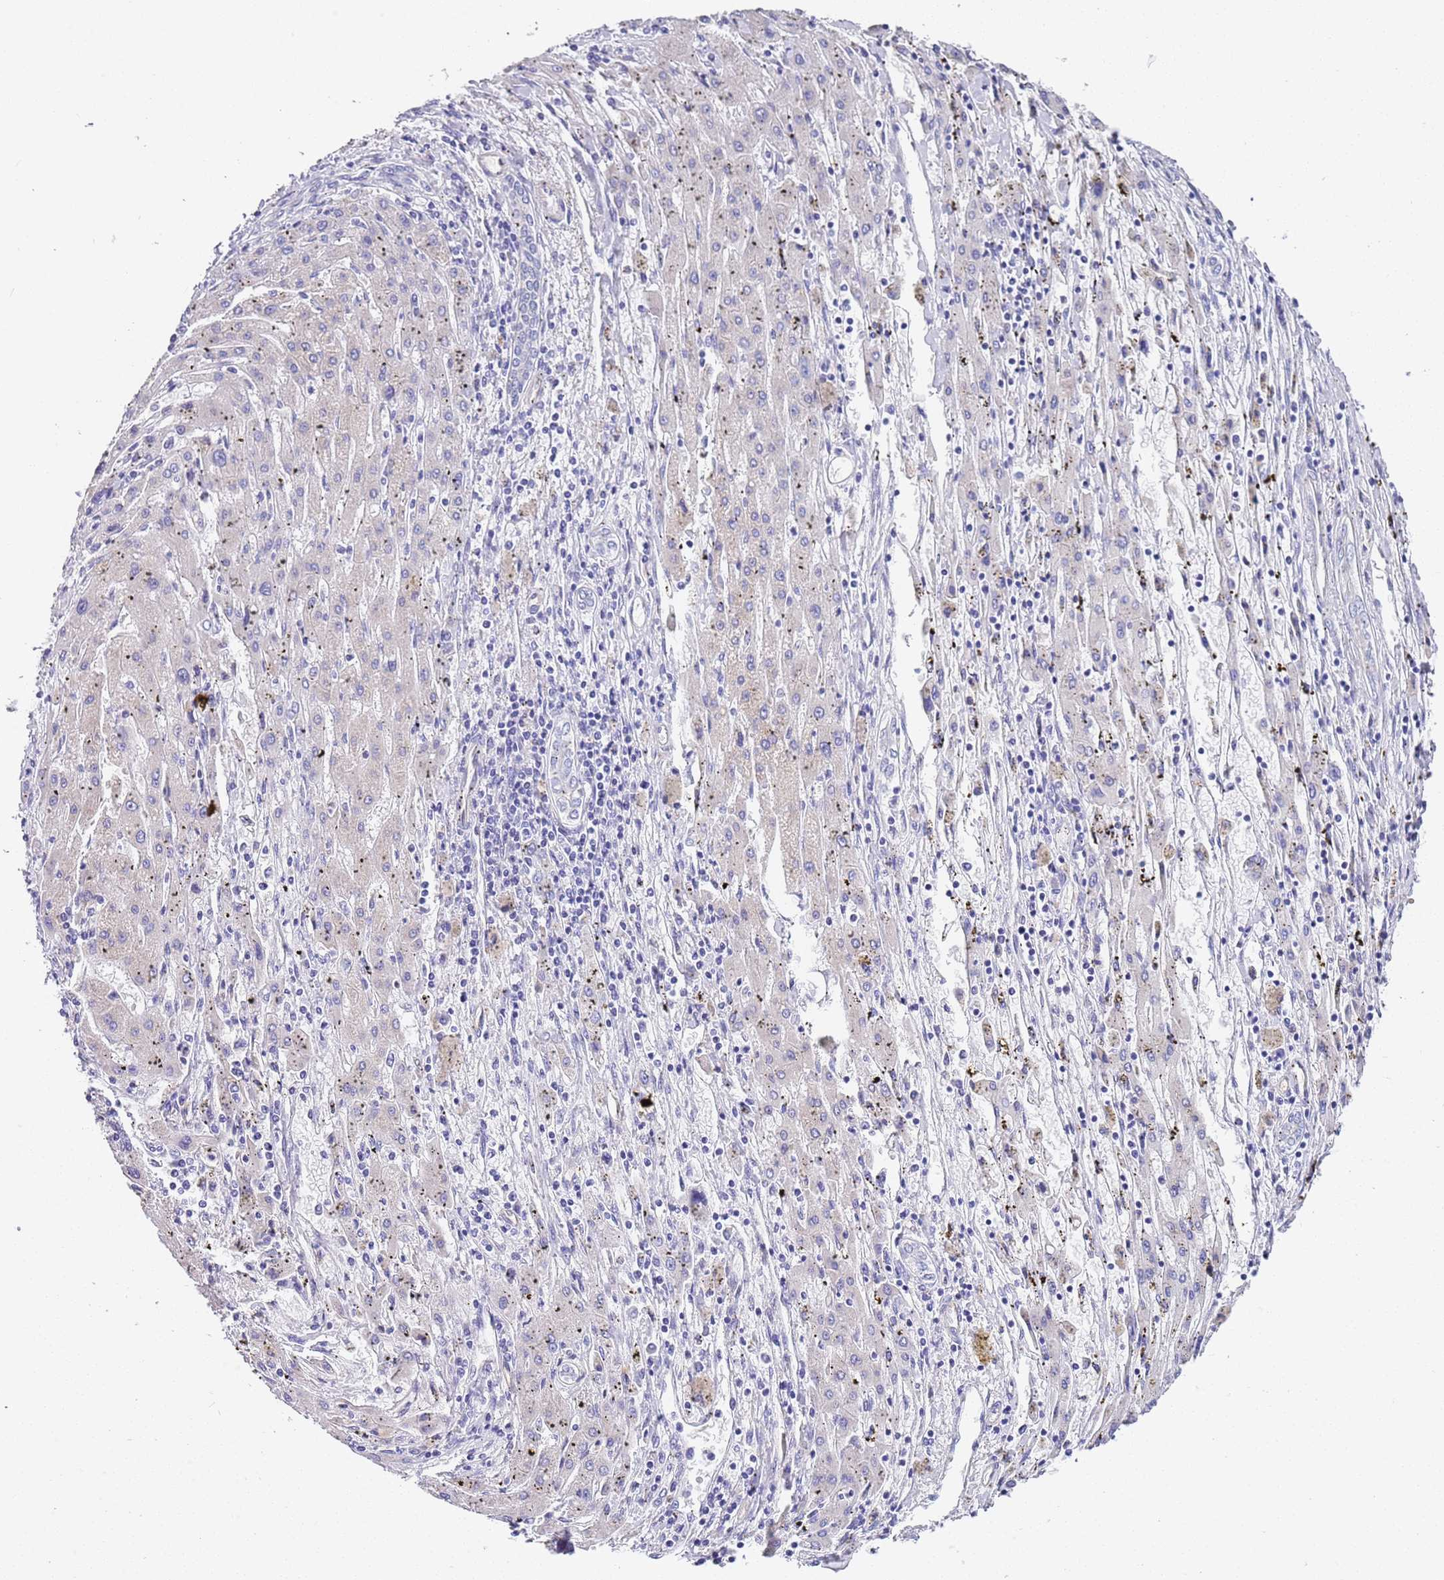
{"staining": {"intensity": "negative", "quantity": "none", "location": "none"}, "tissue": "liver cancer", "cell_type": "Tumor cells", "image_type": "cancer", "snomed": [{"axis": "morphology", "description": "Carcinoma, Hepatocellular, NOS"}, {"axis": "topography", "description": "Liver"}], "caption": "A high-resolution micrograph shows immunohistochemistry staining of liver cancer (hepatocellular carcinoma), which reveals no significant positivity in tumor cells.", "gene": "BRMS1L", "patient": {"sex": "male", "age": 72}}